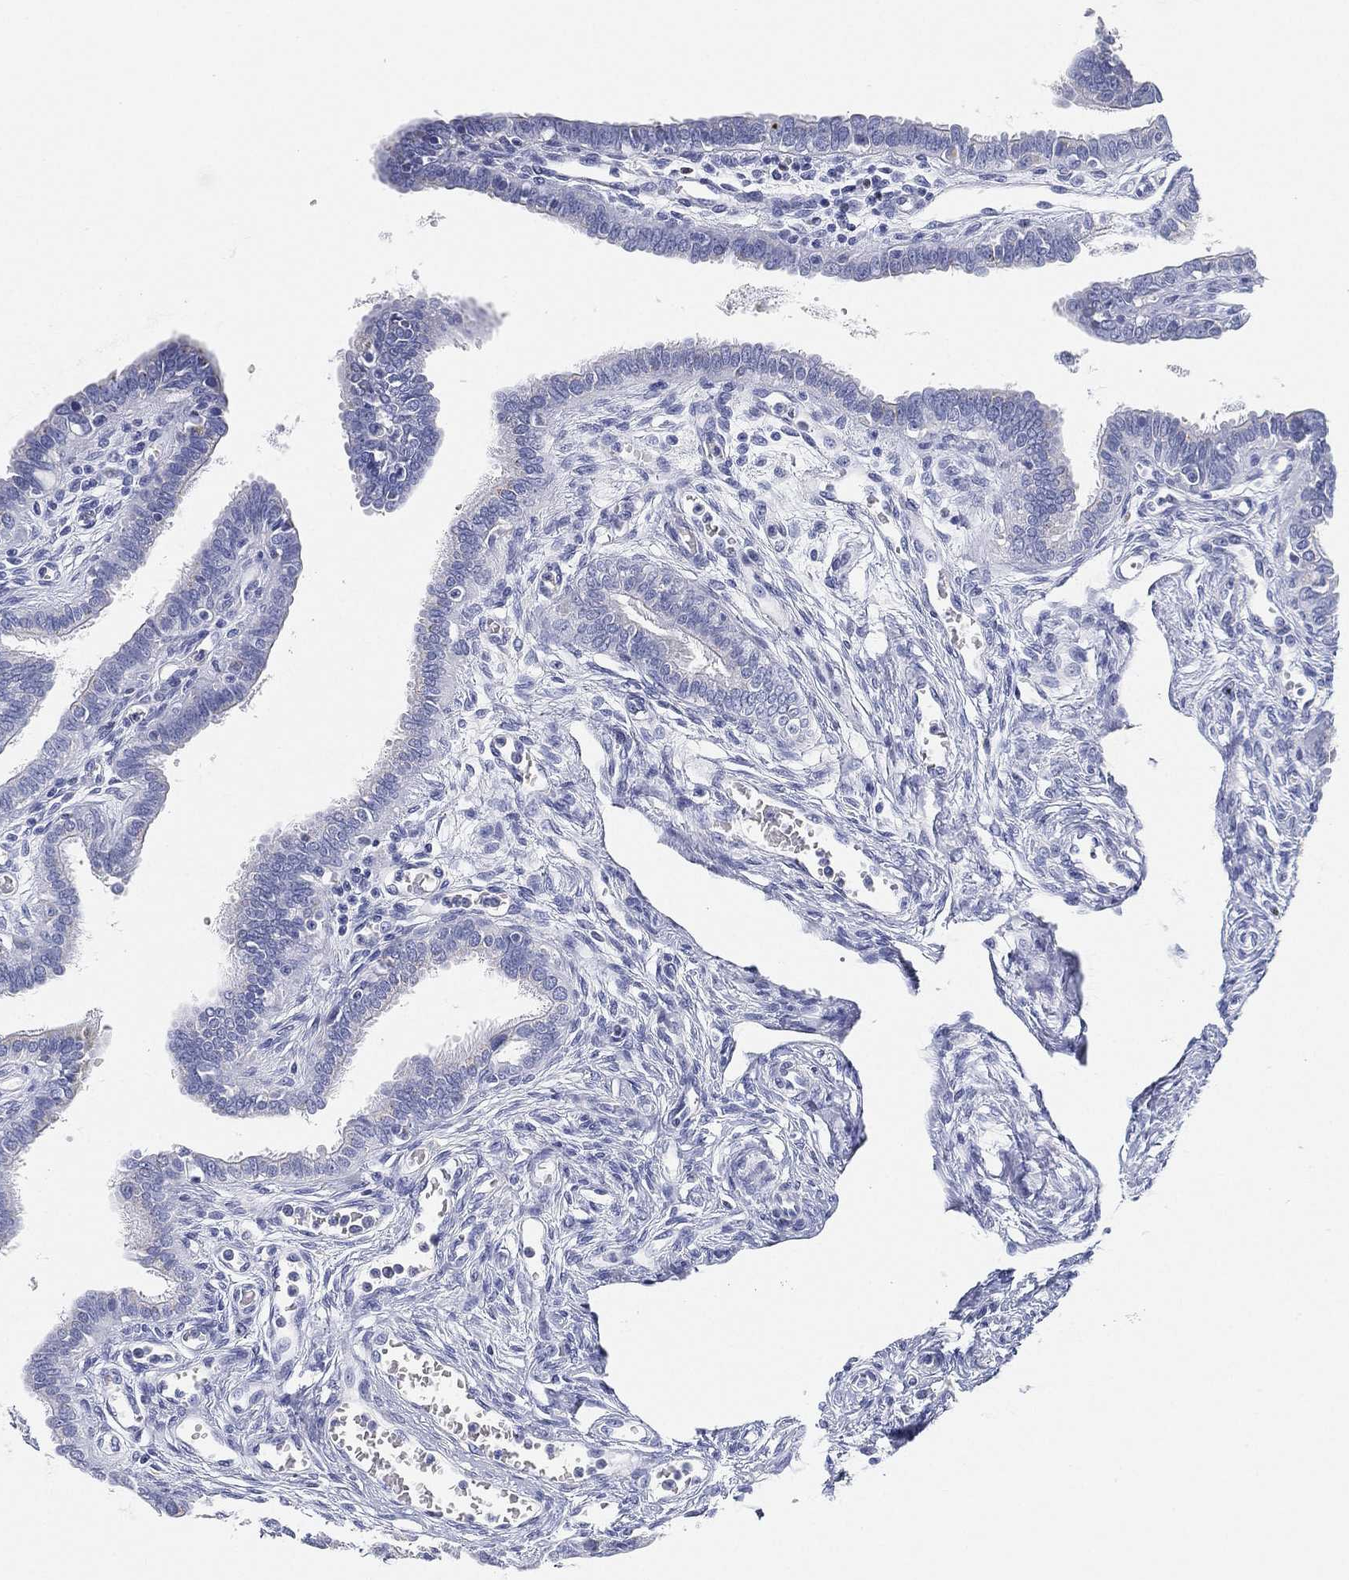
{"staining": {"intensity": "negative", "quantity": "none", "location": "none"}, "tissue": "fallopian tube", "cell_type": "Glandular cells", "image_type": "normal", "snomed": [{"axis": "morphology", "description": "Normal tissue, NOS"}, {"axis": "morphology", "description": "Carcinoma, endometroid"}, {"axis": "topography", "description": "Fallopian tube"}, {"axis": "topography", "description": "Ovary"}], "caption": "This is an IHC image of benign fallopian tube. There is no expression in glandular cells.", "gene": "GPR61", "patient": {"sex": "female", "age": 42}}